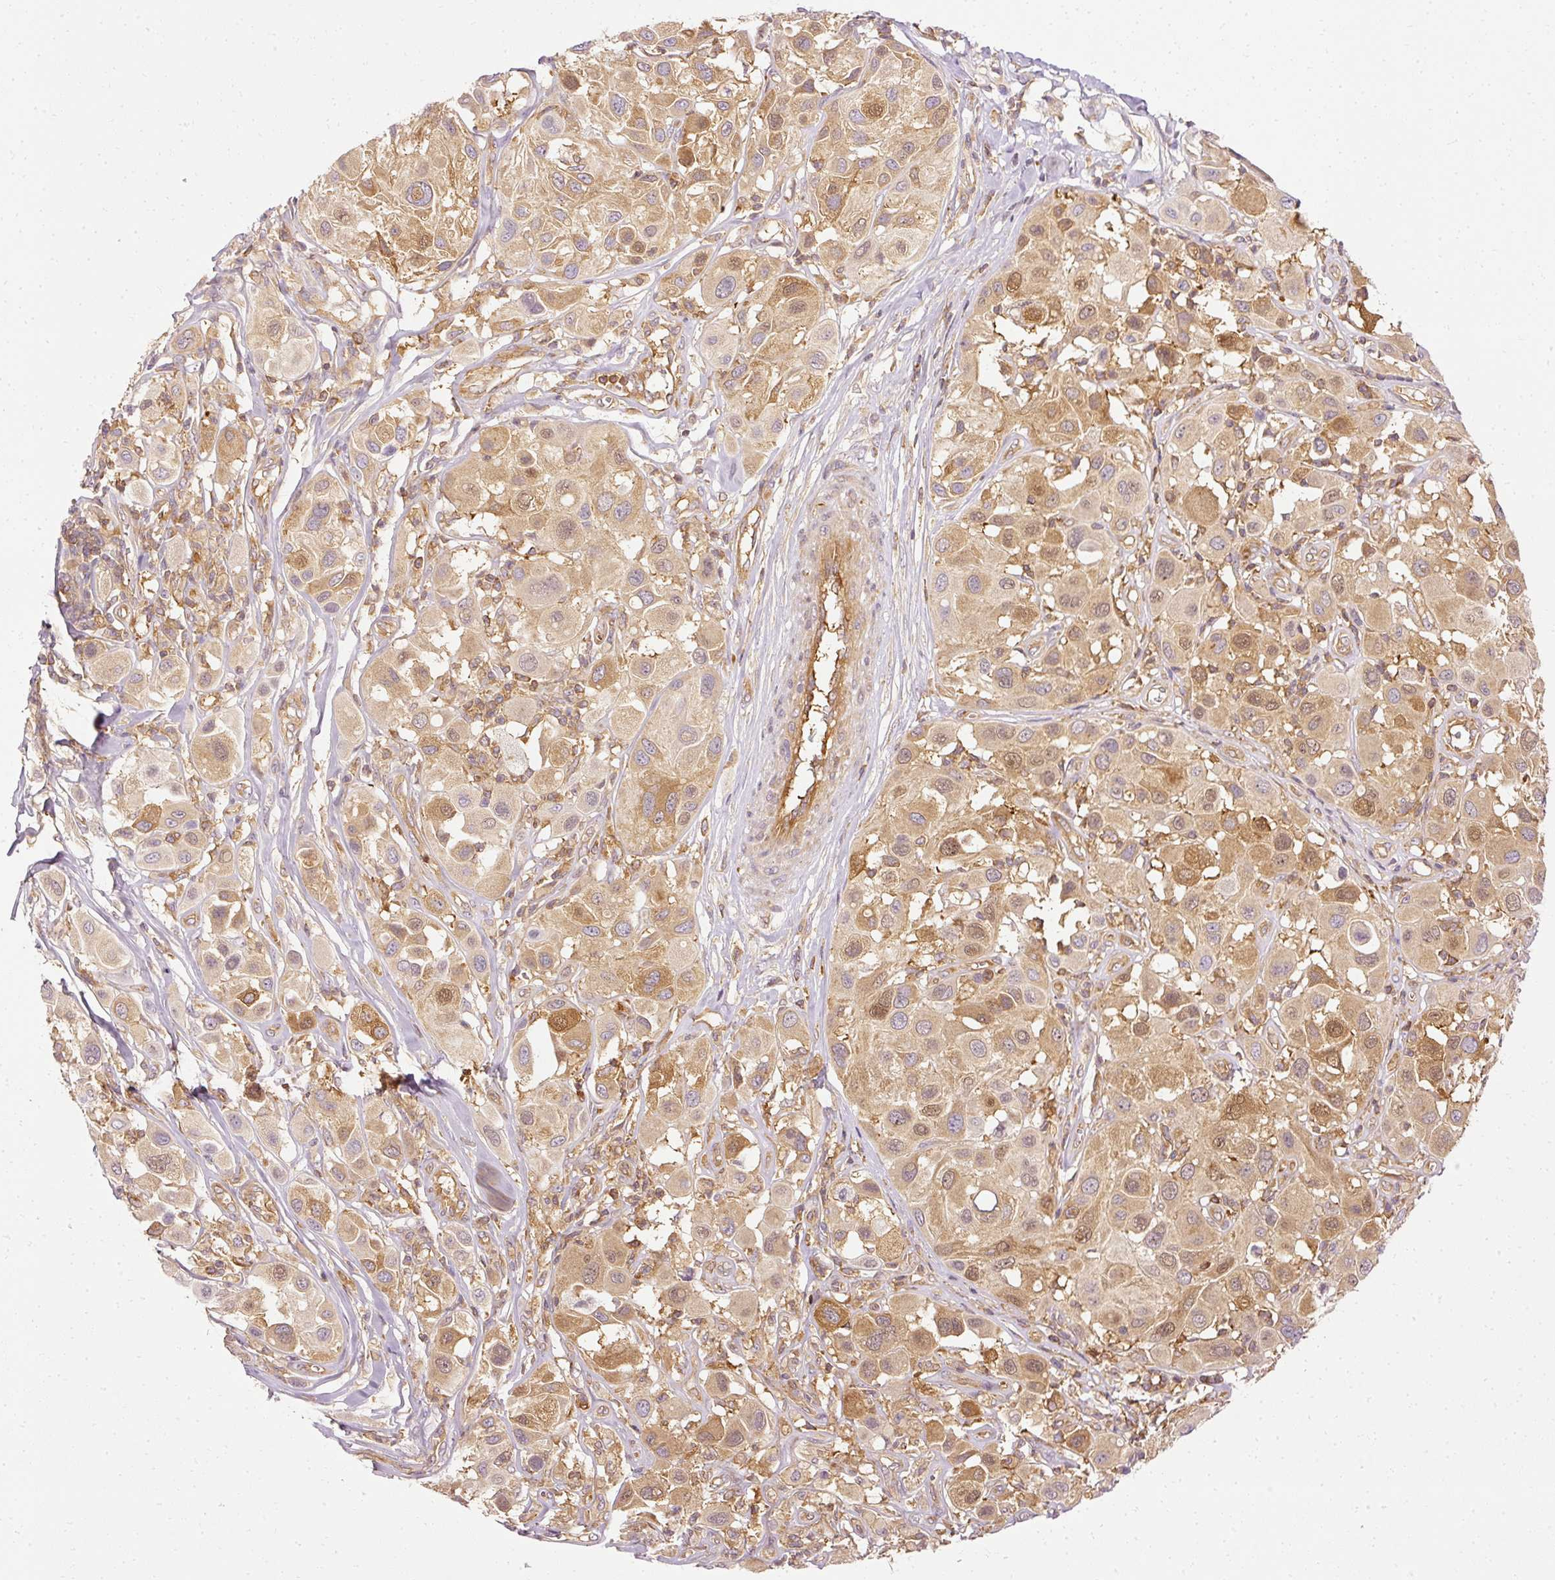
{"staining": {"intensity": "moderate", "quantity": ">75%", "location": "cytoplasmic/membranous,nuclear"}, "tissue": "melanoma", "cell_type": "Tumor cells", "image_type": "cancer", "snomed": [{"axis": "morphology", "description": "Malignant melanoma, Metastatic site"}, {"axis": "topography", "description": "Skin"}], "caption": "This photomicrograph displays IHC staining of human melanoma, with medium moderate cytoplasmic/membranous and nuclear expression in approximately >75% of tumor cells.", "gene": "ARMH3", "patient": {"sex": "male", "age": 41}}